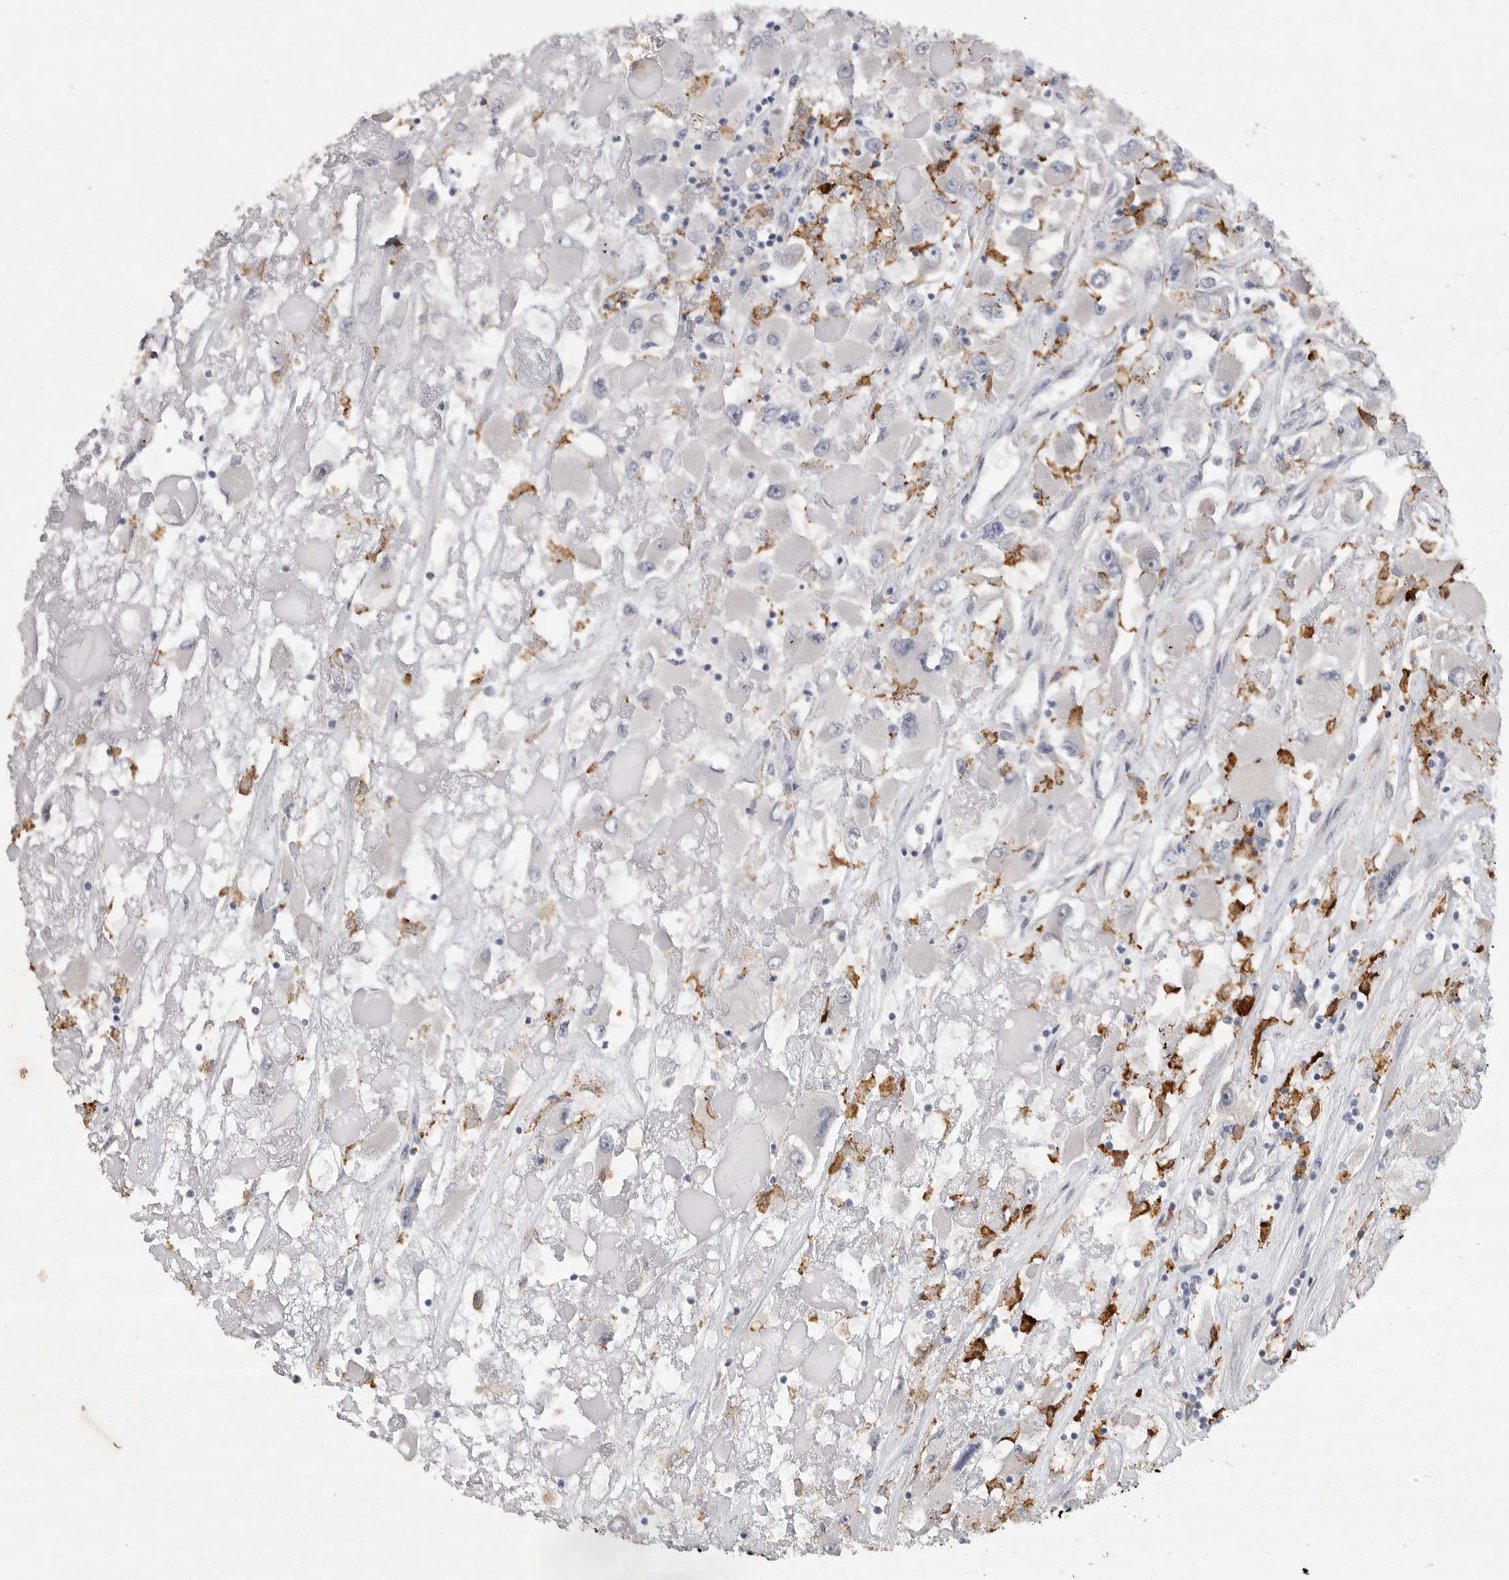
{"staining": {"intensity": "negative", "quantity": "none", "location": "none"}, "tissue": "renal cancer", "cell_type": "Tumor cells", "image_type": "cancer", "snomed": [{"axis": "morphology", "description": "Adenocarcinoma, NOS"}, {"axis": "topography", "description": "Kidney"}], "caption": "The histopathology image demonstrates no staining of tumor cells in renal adenocarcinoma. Nuclei are stained in blue.", "gene": "EDEM3", "patient": {"sex": "female", "age": 52}}